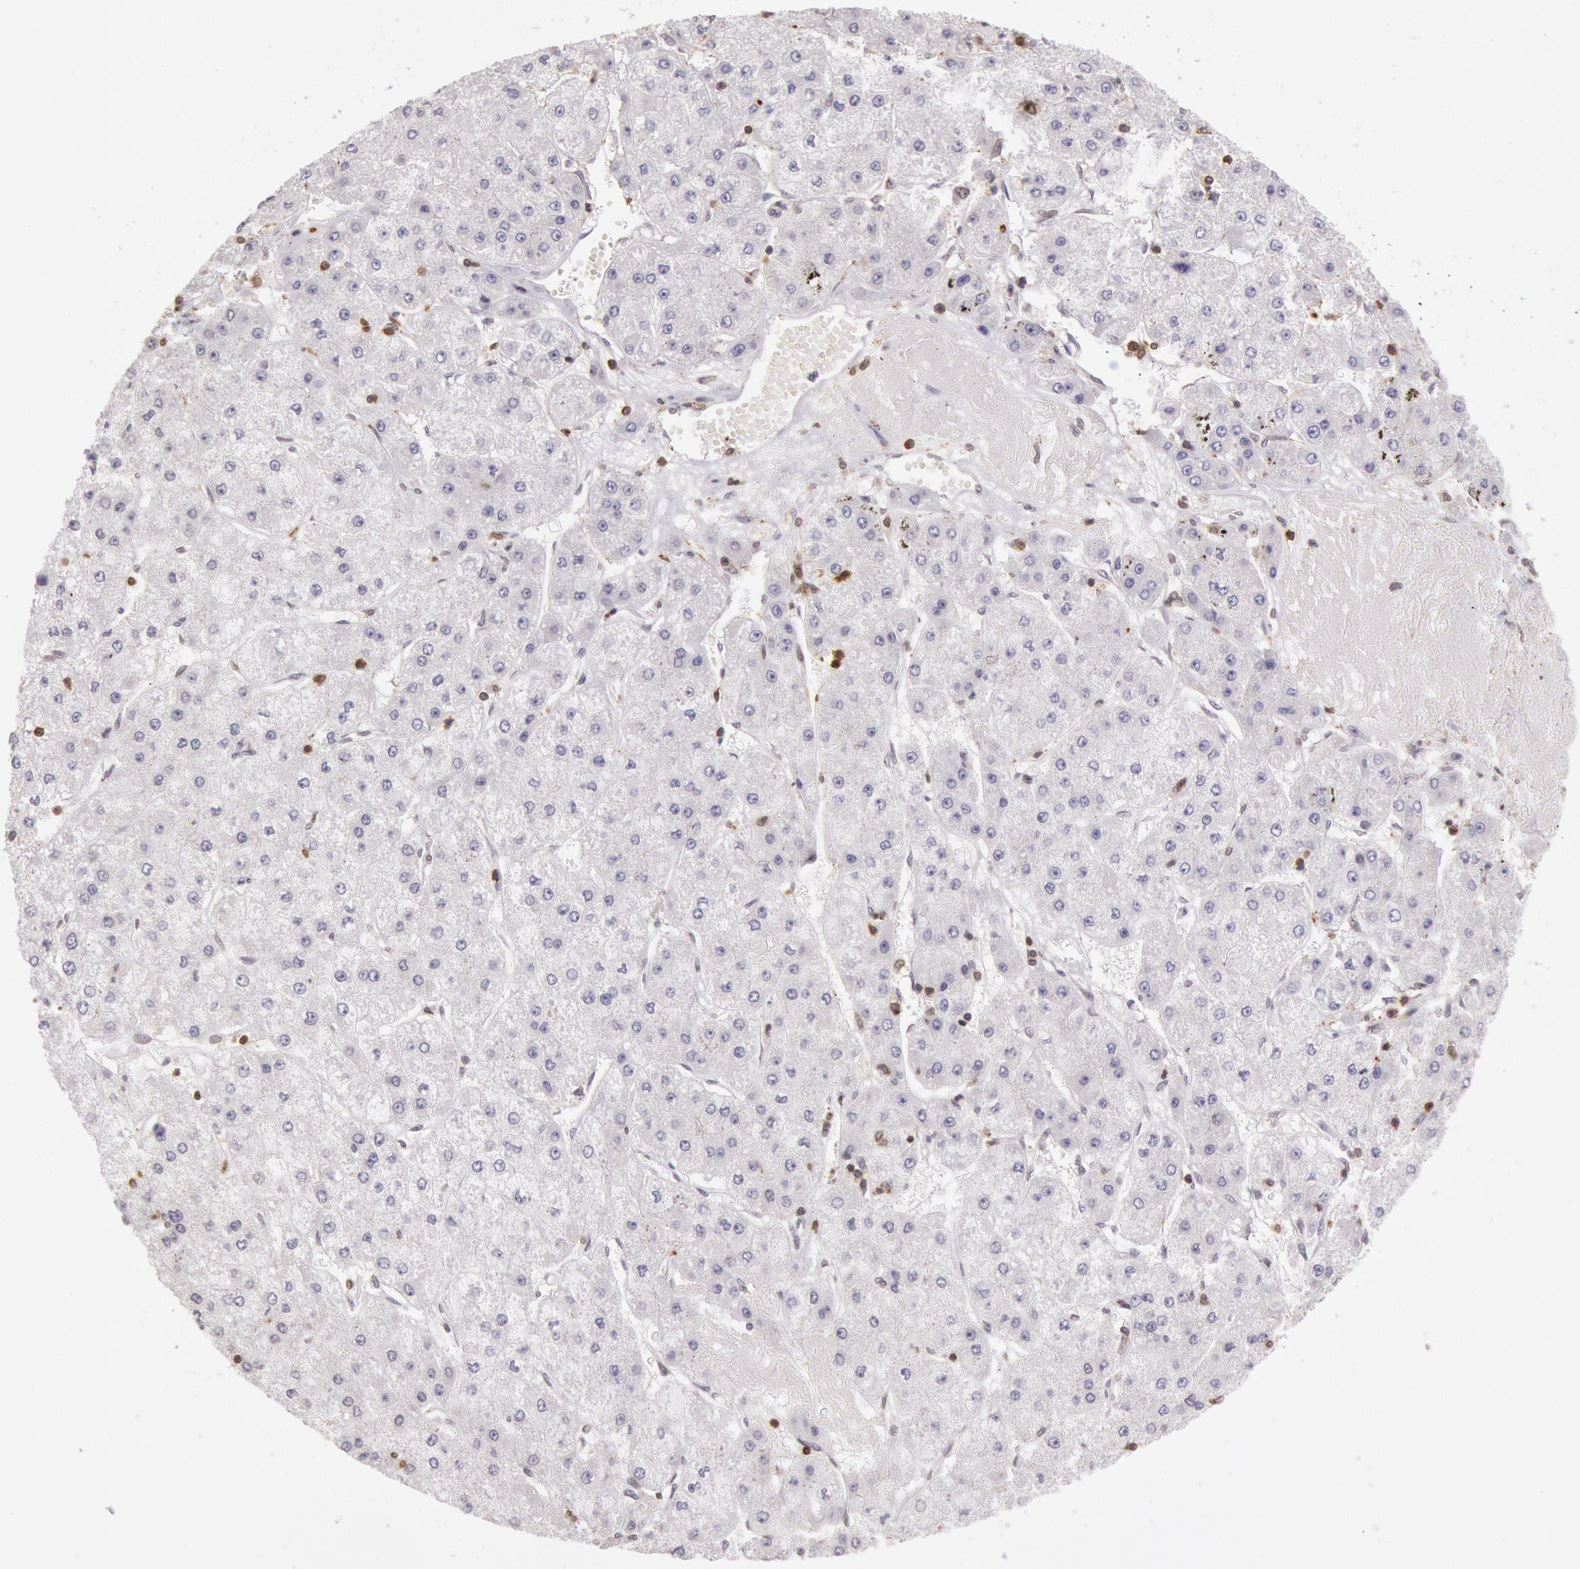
{"staining": {"intensity": "negative", "quantity": "none", "location": "none"}, "tissue": "liver cancer", "cell_type": "Tumor cells", "image_type": "cancer", "snomed": [{"axis": "morphology", "description": "Carcinoma, Hepatocellular, NOS"}, {"axis": "topography", "description": "Liver"}], "caption": "Human hepatocellular carcinoma (liver) stained for a protein using immunohistochemistry (IHC) displays no positivity in tumor cells.", "gene": "HIF1A", "patient": {"sex": "female", "age": 52}}